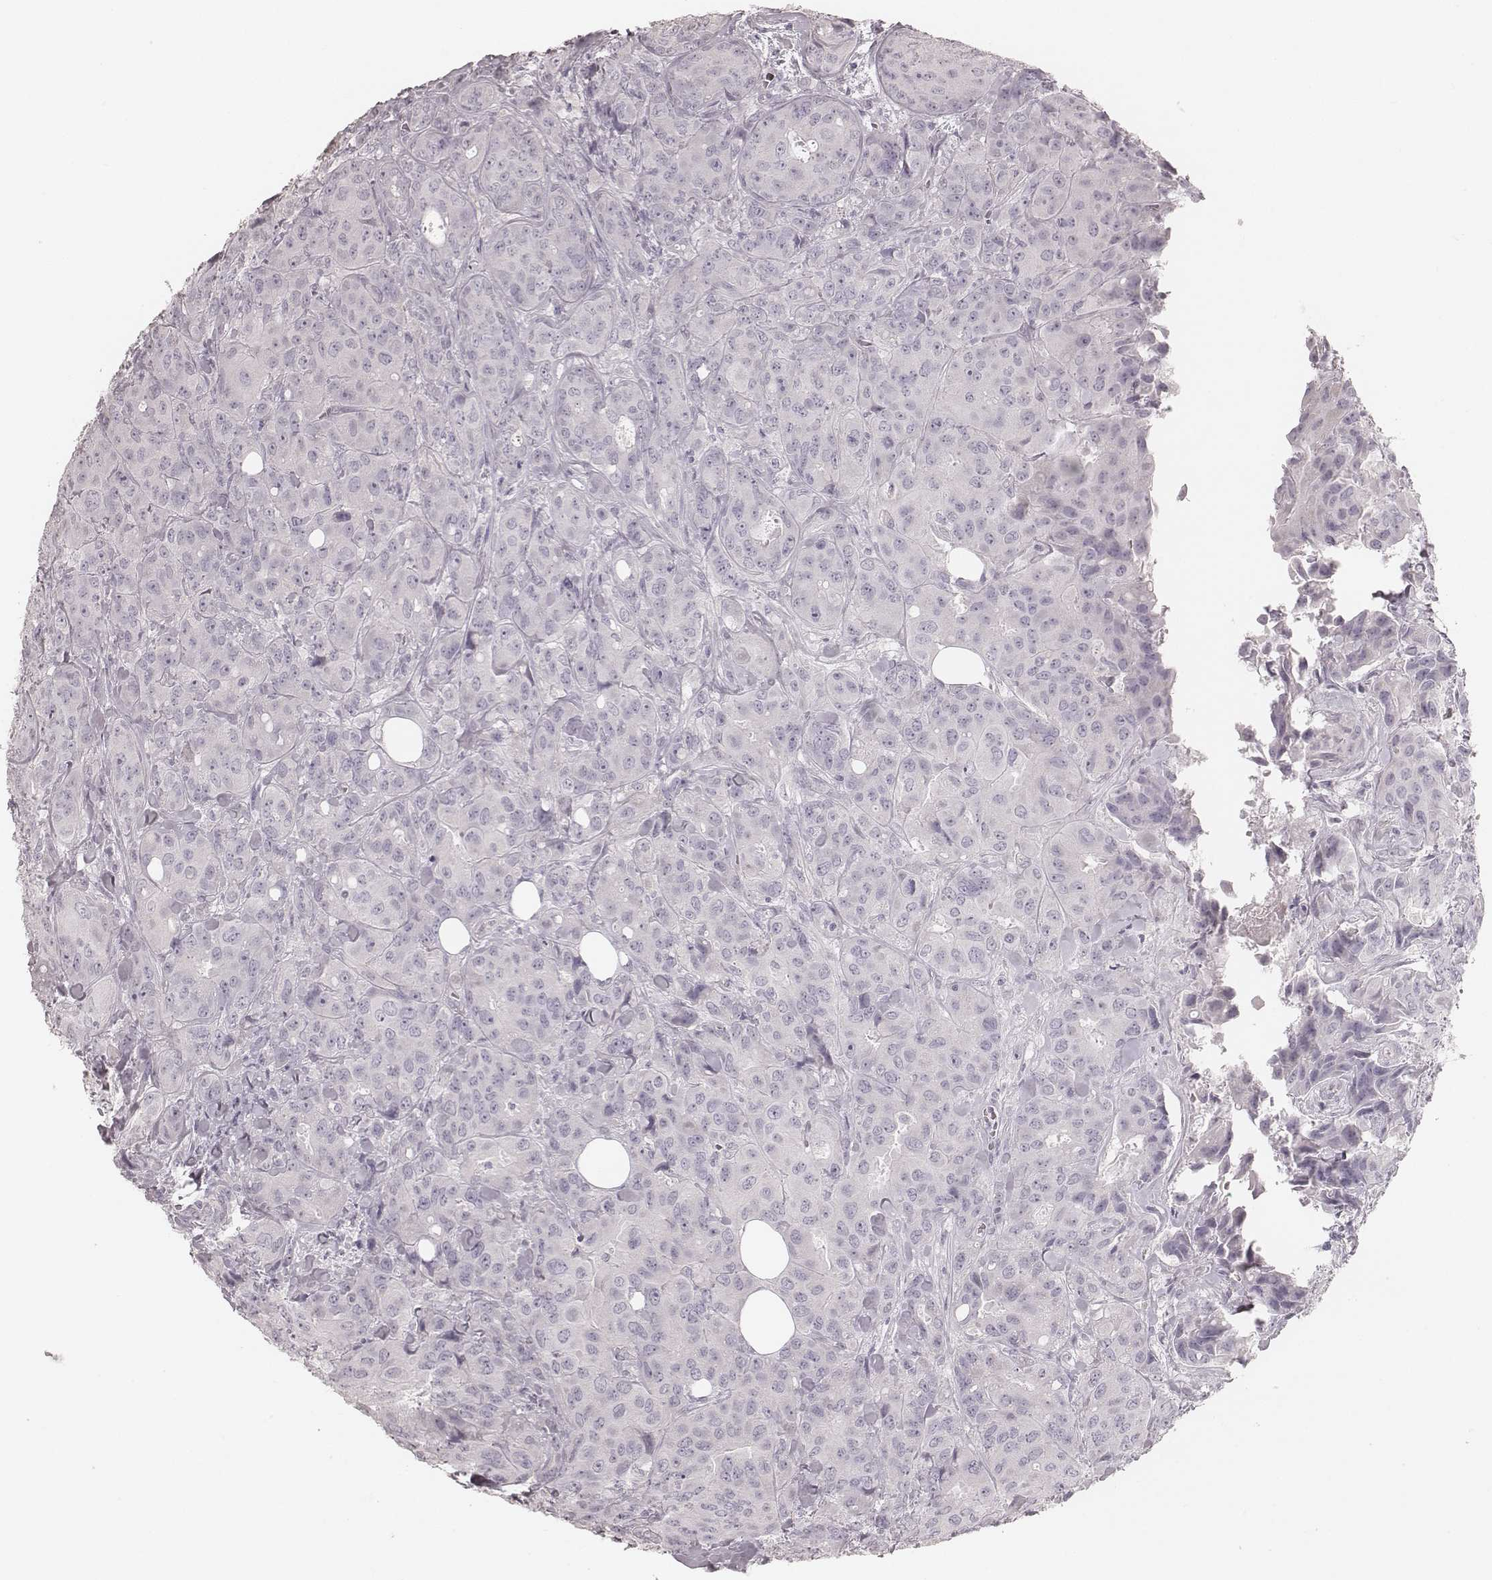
{"staining": {"intensity": "negative", "quantity": "none", "location": "none"}, "tissue": "breast cancer", "cell_type": "Tumor cells", "image_type": "cancer", "snomed": [{"axis": "morphology", "description": "Duct carcinoma"}, {"axis": "topography", "description": "Breast"}], "caption": "This is an immunohistochemistry (IHC) photomicrograph of human breast intraductal carcinoma. There is no expression in tumor cells.", "gene": "ZP4", "patient": {"sex": "female", "age": 43}}